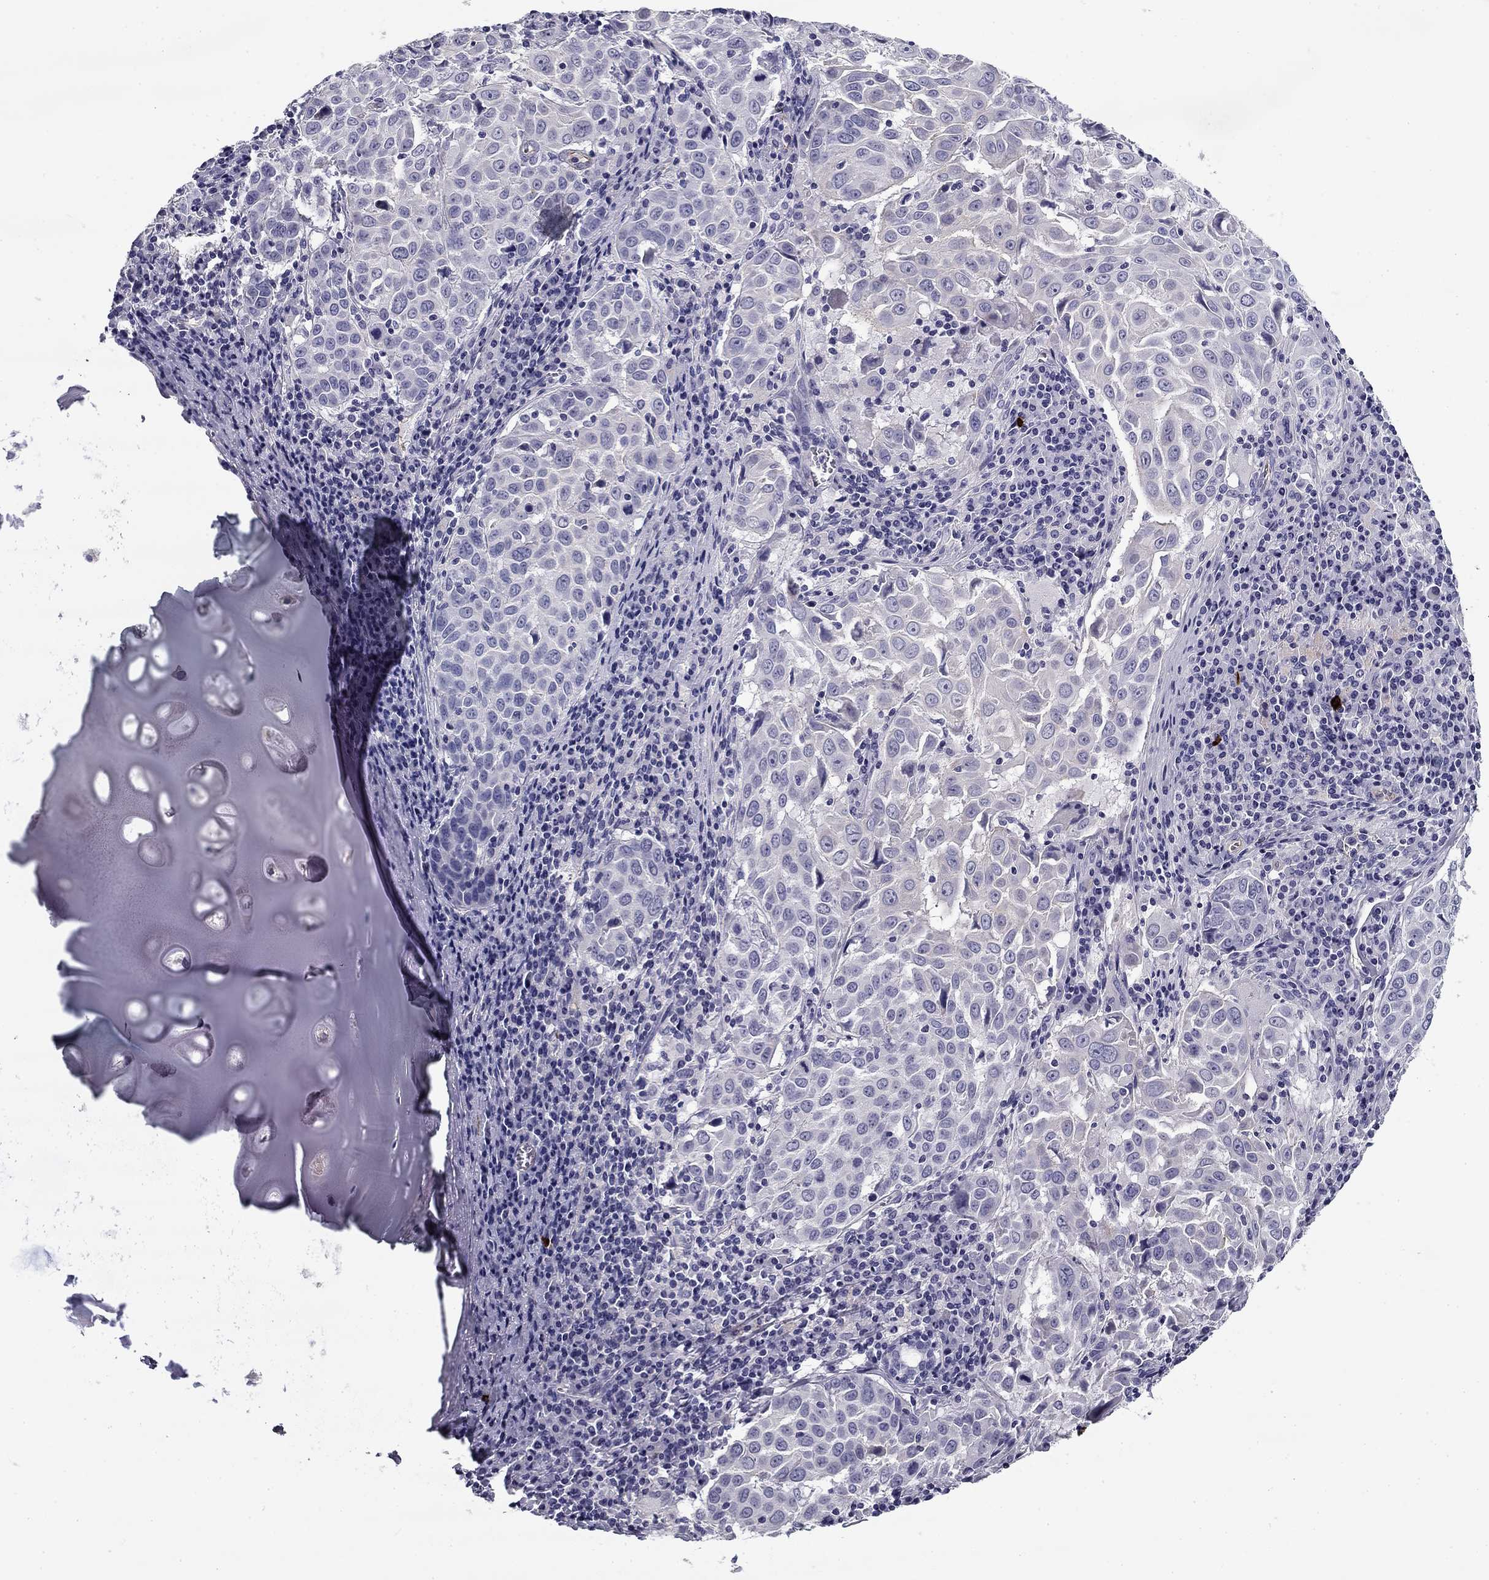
{"staining": {"intensity": "negative", "quantity": "none", "location": "none"}, "tissue": "lung cancer", "cell_type": "Tumor cells", "image_type": "cancer", "snomed": [{"axis": "morphology", "description": "Squamous cell carcinoma, NOS"}, {"axis": "topography", "description": "Lung"}], "caption": "Immunohistochemistry (IHC) photomicrograph of neoplastic tissue: human squamous cell carcinoma (lung) stained with DAB (3,3'-diaminobenzidine) demonstrates no significant protein positivity in tumor cells.", "gene": "FLNC", "patient": {"sex": "male", "age": 57}}